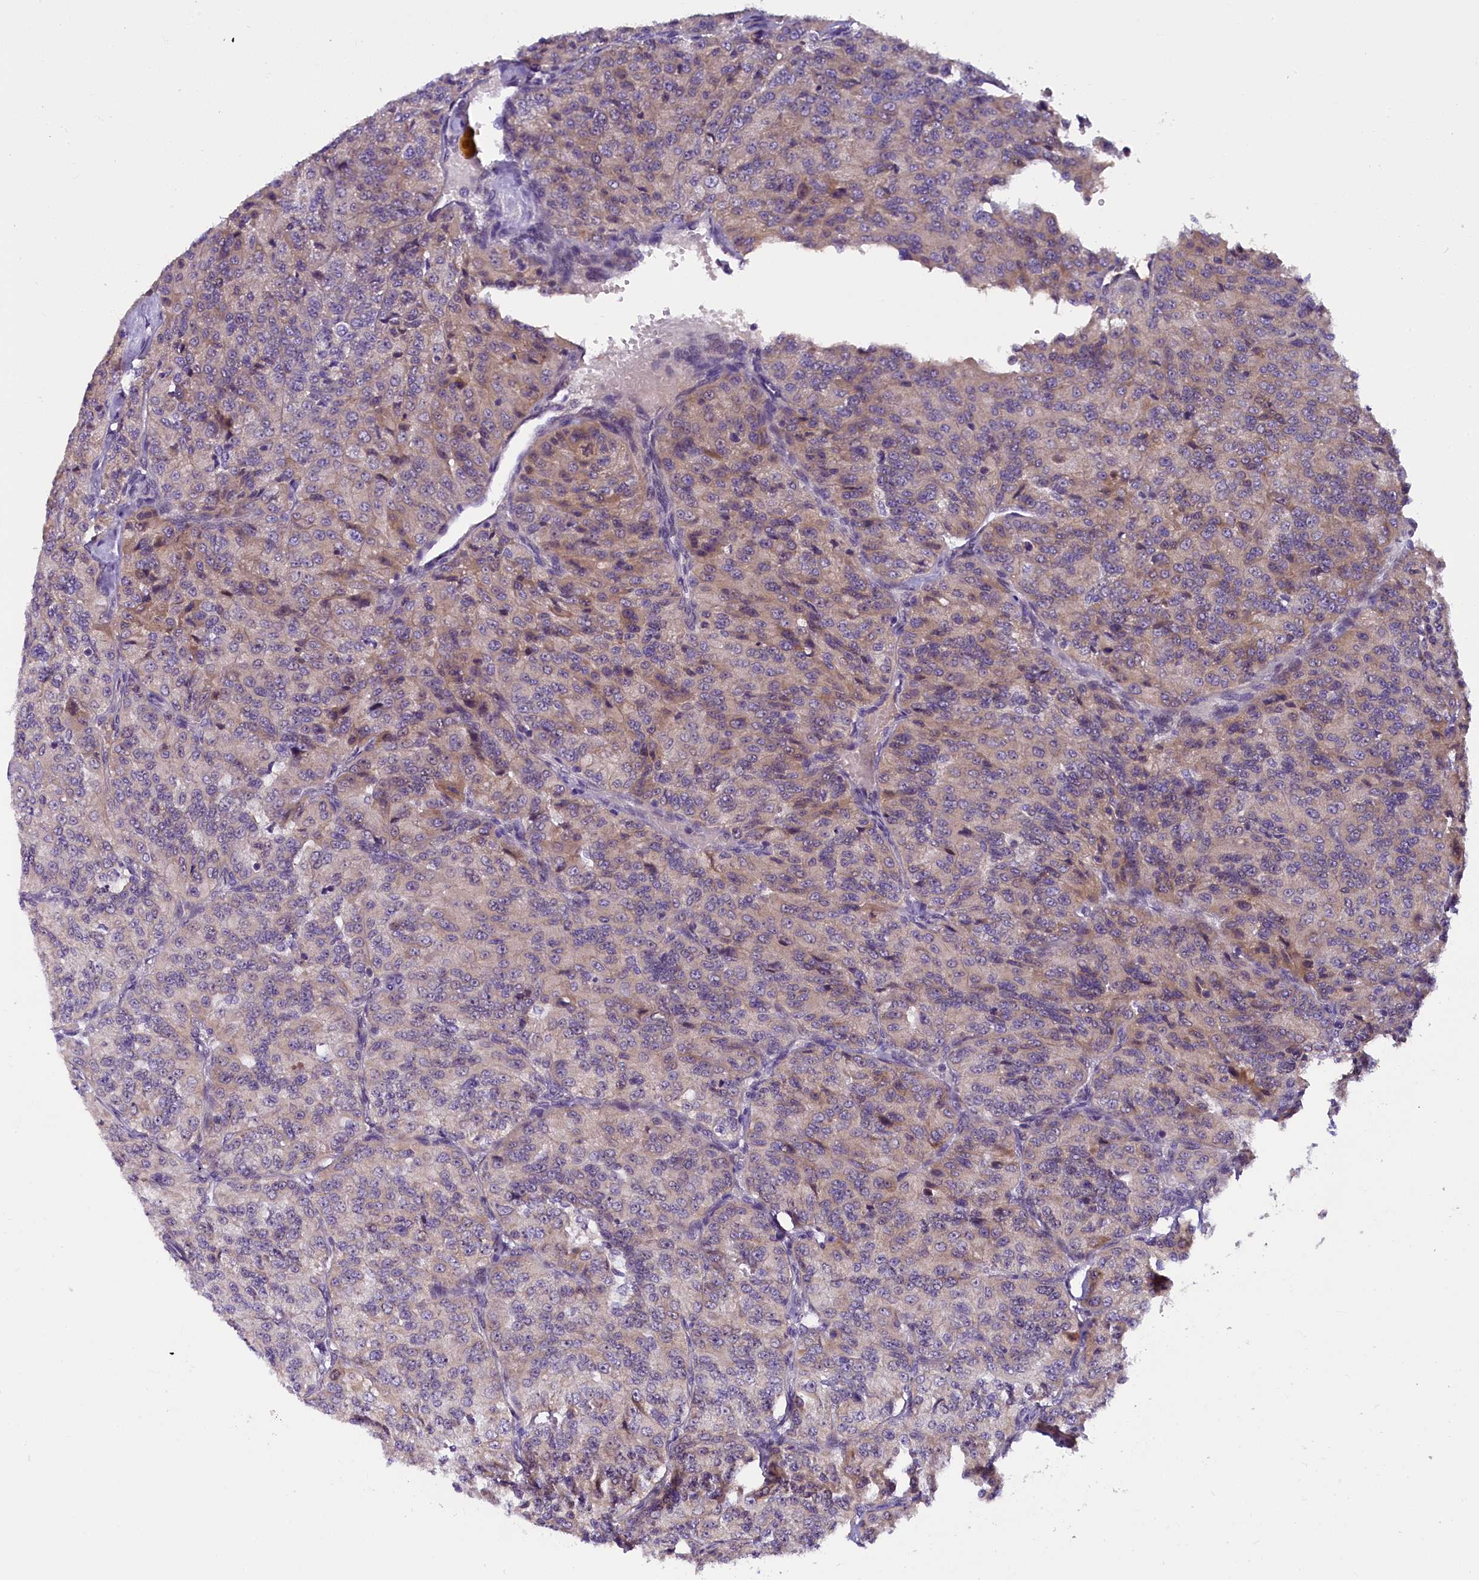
{"staining": {"intensity": "weak", "quantity": "<25%", "location": "cytoplasmic/membranous"}, "tissue": "renal cancer", "cell_type": "Tumor cells", "image_type": "cancer", "snomed": [{"axis": "morphology", "description": "Adenocarcinoma, NOS"}, {"axis": "topography", "description": "Kidney"}], "caption": "The image displays no significant expression in tumor cells of renal adenocarcinoma. (DAB immunohistochemistry visualized using brightfield microscopy, high magnification).", "gene": "ENKD1", "patient": {"sex": "female", "age": 63}}